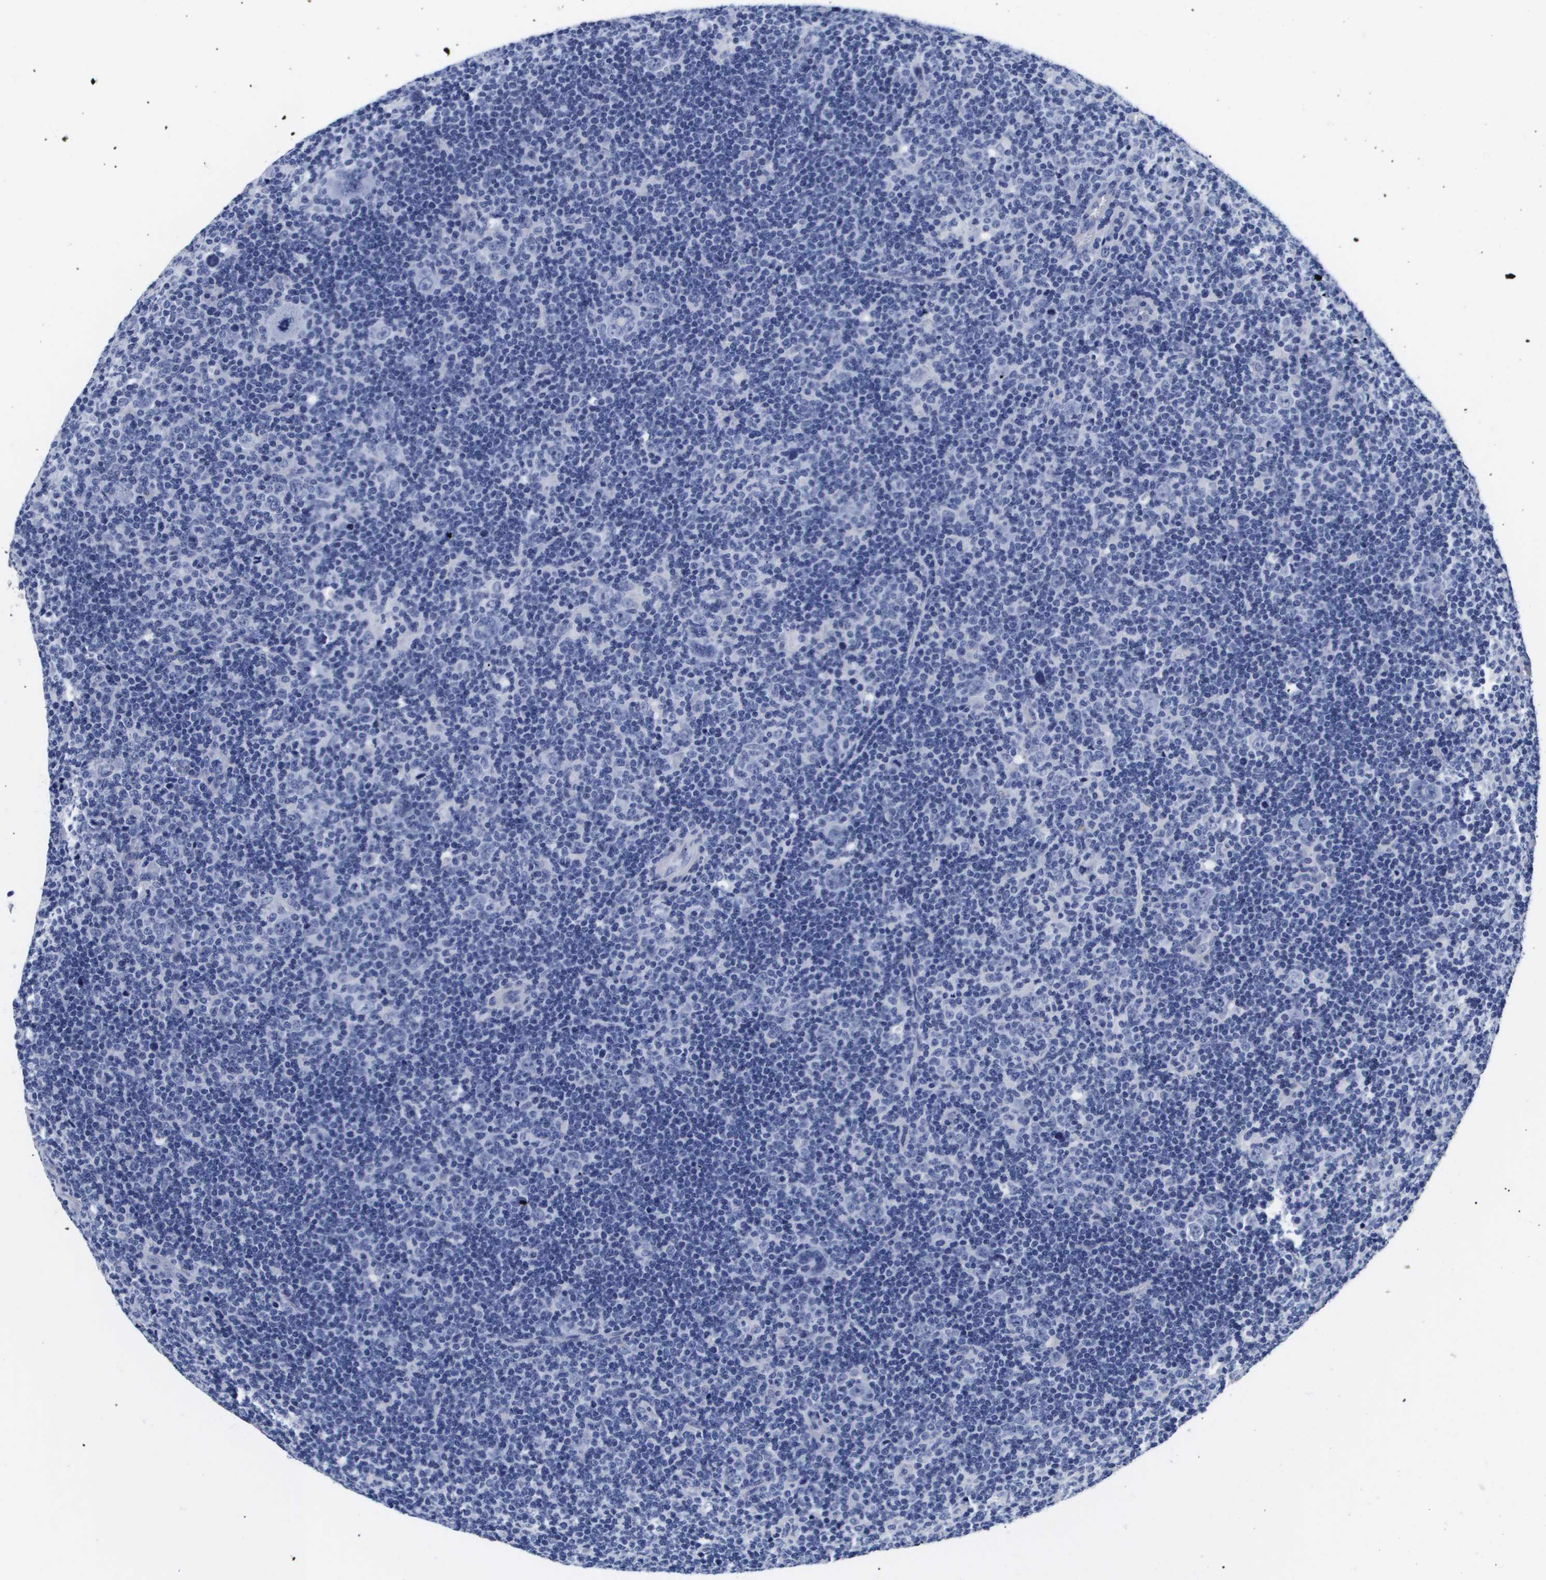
{"staining": {"intensity": "negative", "quantity": "none", "location": "none"}, "tissue": "lymphoma", "cell_type": "Tumor cells", "image_type": "cancer", "snomed": [{"axis": "morphology", "description": "Hodgkin's disease, NOS"}, {"axis": "topography", "description": "Lymph node"}], "caption": "The micrograph demonstrates no significant expression in tumor cells of Hodgkin's disease. (Brightfield microscopy of DAB (3,3'-diaminobenzidine) immunohistochemistry at high magnification).", "gene": "ATP6V0A4", "patient": {"sex": "female", "age": 57}}